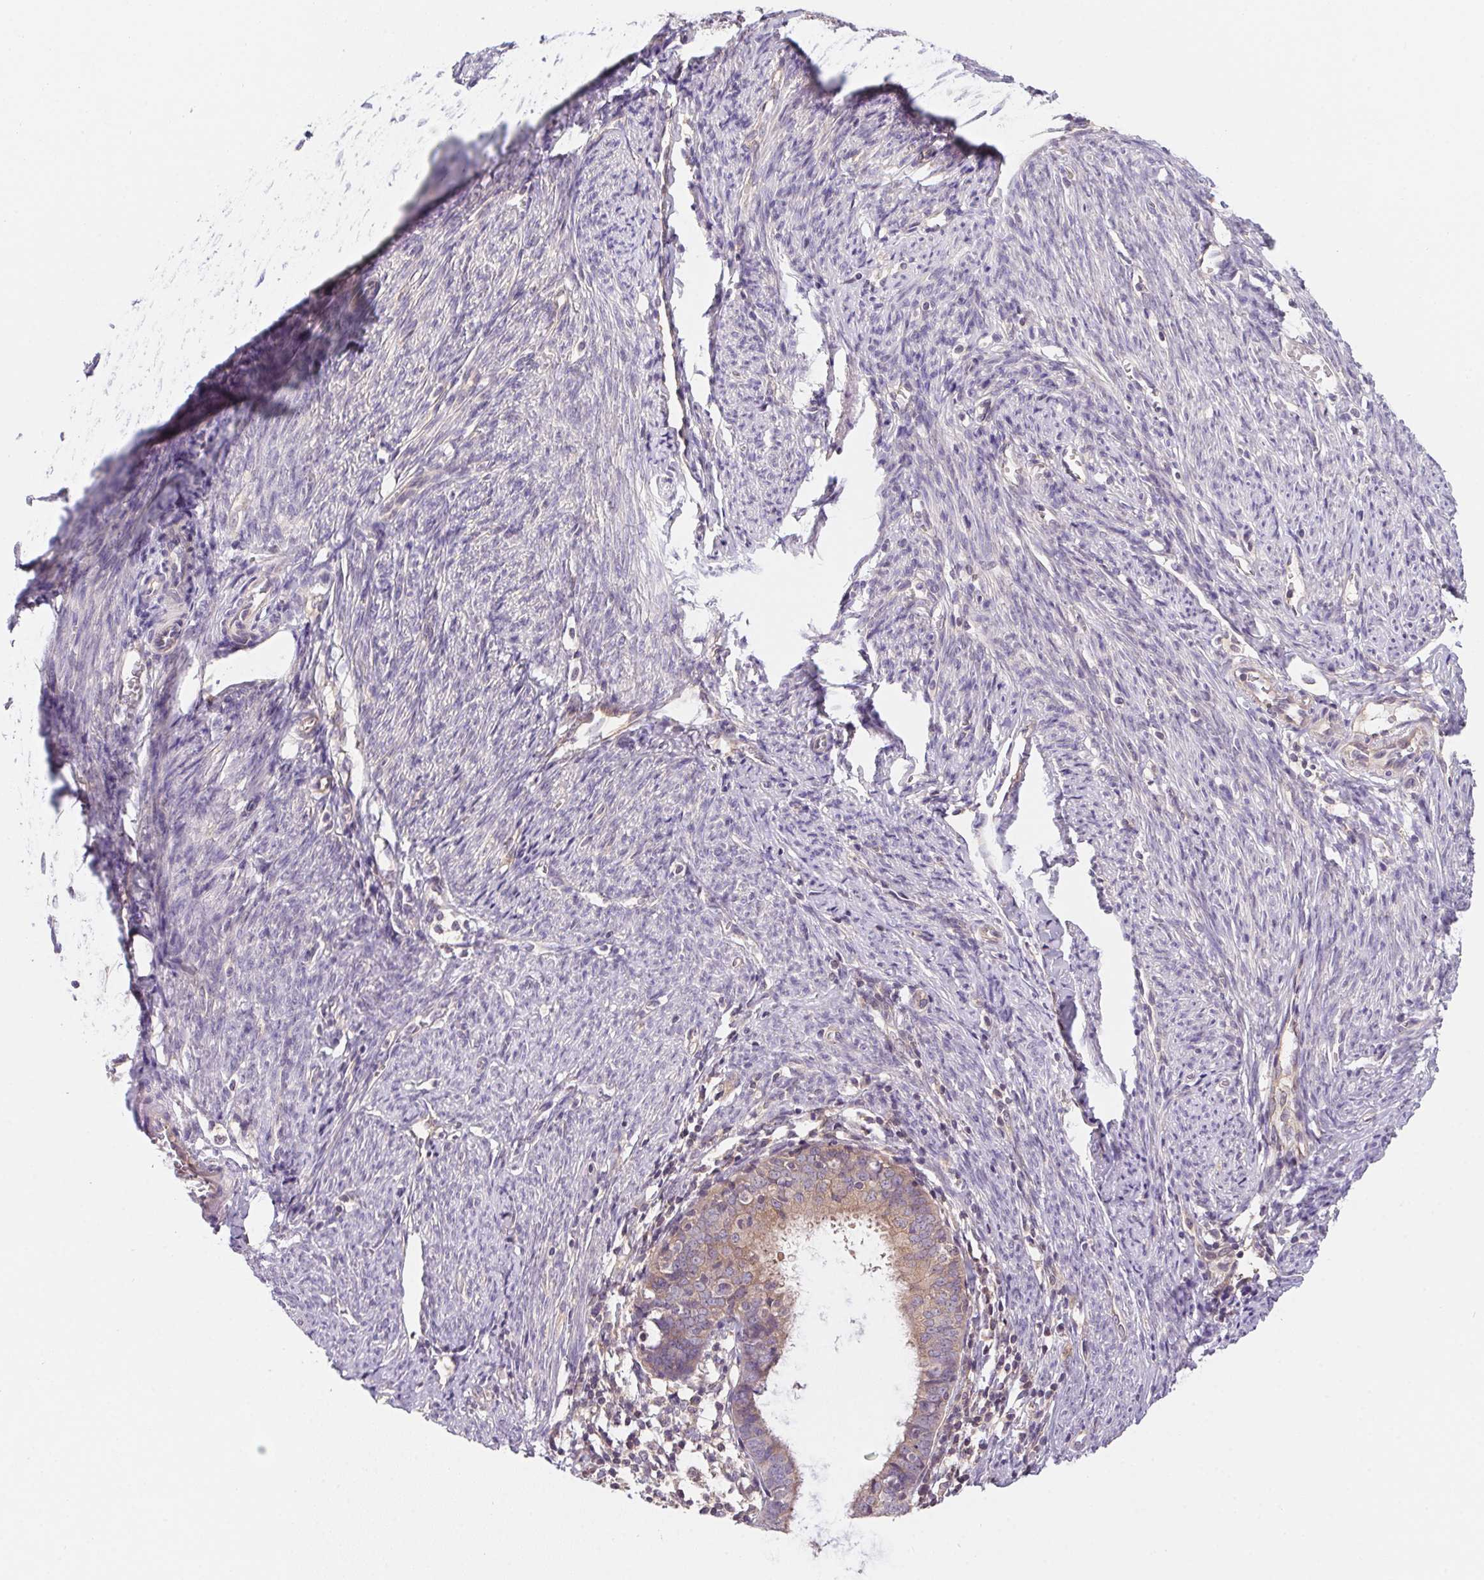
{"staining": {"intensity": "weak", "quantity": "25%-75%", "location": "cytoplasmic/membranous"}, "tissue": "endometrial cancer", "cell_type": "Tumor cells", "image_type": "cancer", "snomed": [{"axis": "morphology", "description": "Adenocarcinoma, NOS"}, {"axis": "topography", "description": "Endometrium"}], "caption": "IHC image of neoplastic tissue: human endometrial adenocarcinoma stained using immunohistochemistry reveals low levels of weak protein expression localized specifically in the cytoplasmic/membranous of tumor cells, appearing as a cytoplasmic/membranous brown color.", "gene": "PRKAA1", "patient": {"sex": "female", "age": 57}}